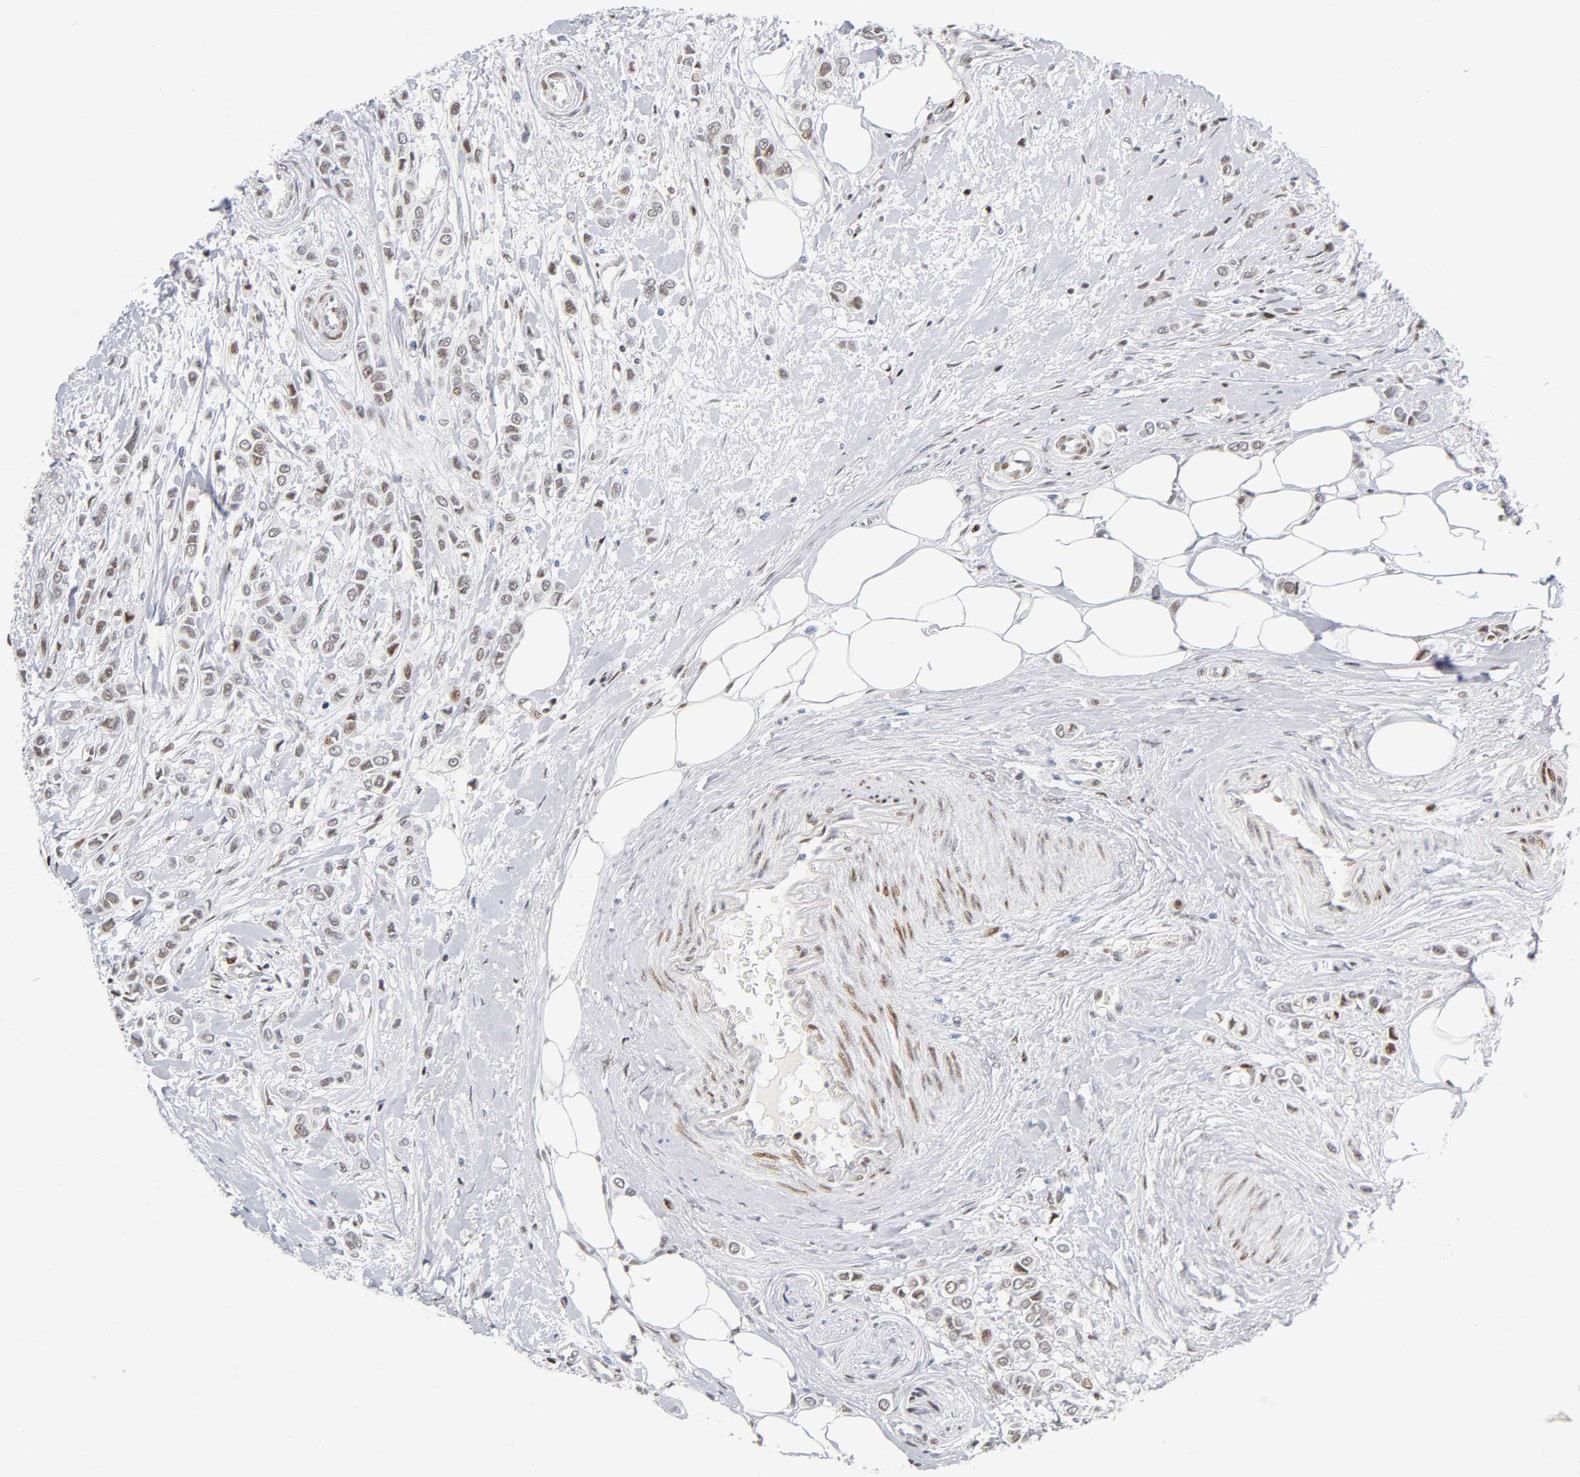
{"staining": {"intensity": "weak", "quantity": ">75%", "location": "nuclear"}, "tissue": "breast cancer", "cell_type": "Tumor cells", "image_type": "cancer", "snomed": [{"axis": "morphology", "description": "Lobular carcinoma"}, {"axis": "topography", "description": "Breast"}], "caption": "This micrograph displays IHC staining of human breast cancer (lobular carcinoma), with low weak nuclear expression in about >75% of tumor cells.", "gene": "SP3", "patient": {"sex": "female", "age": 51}}